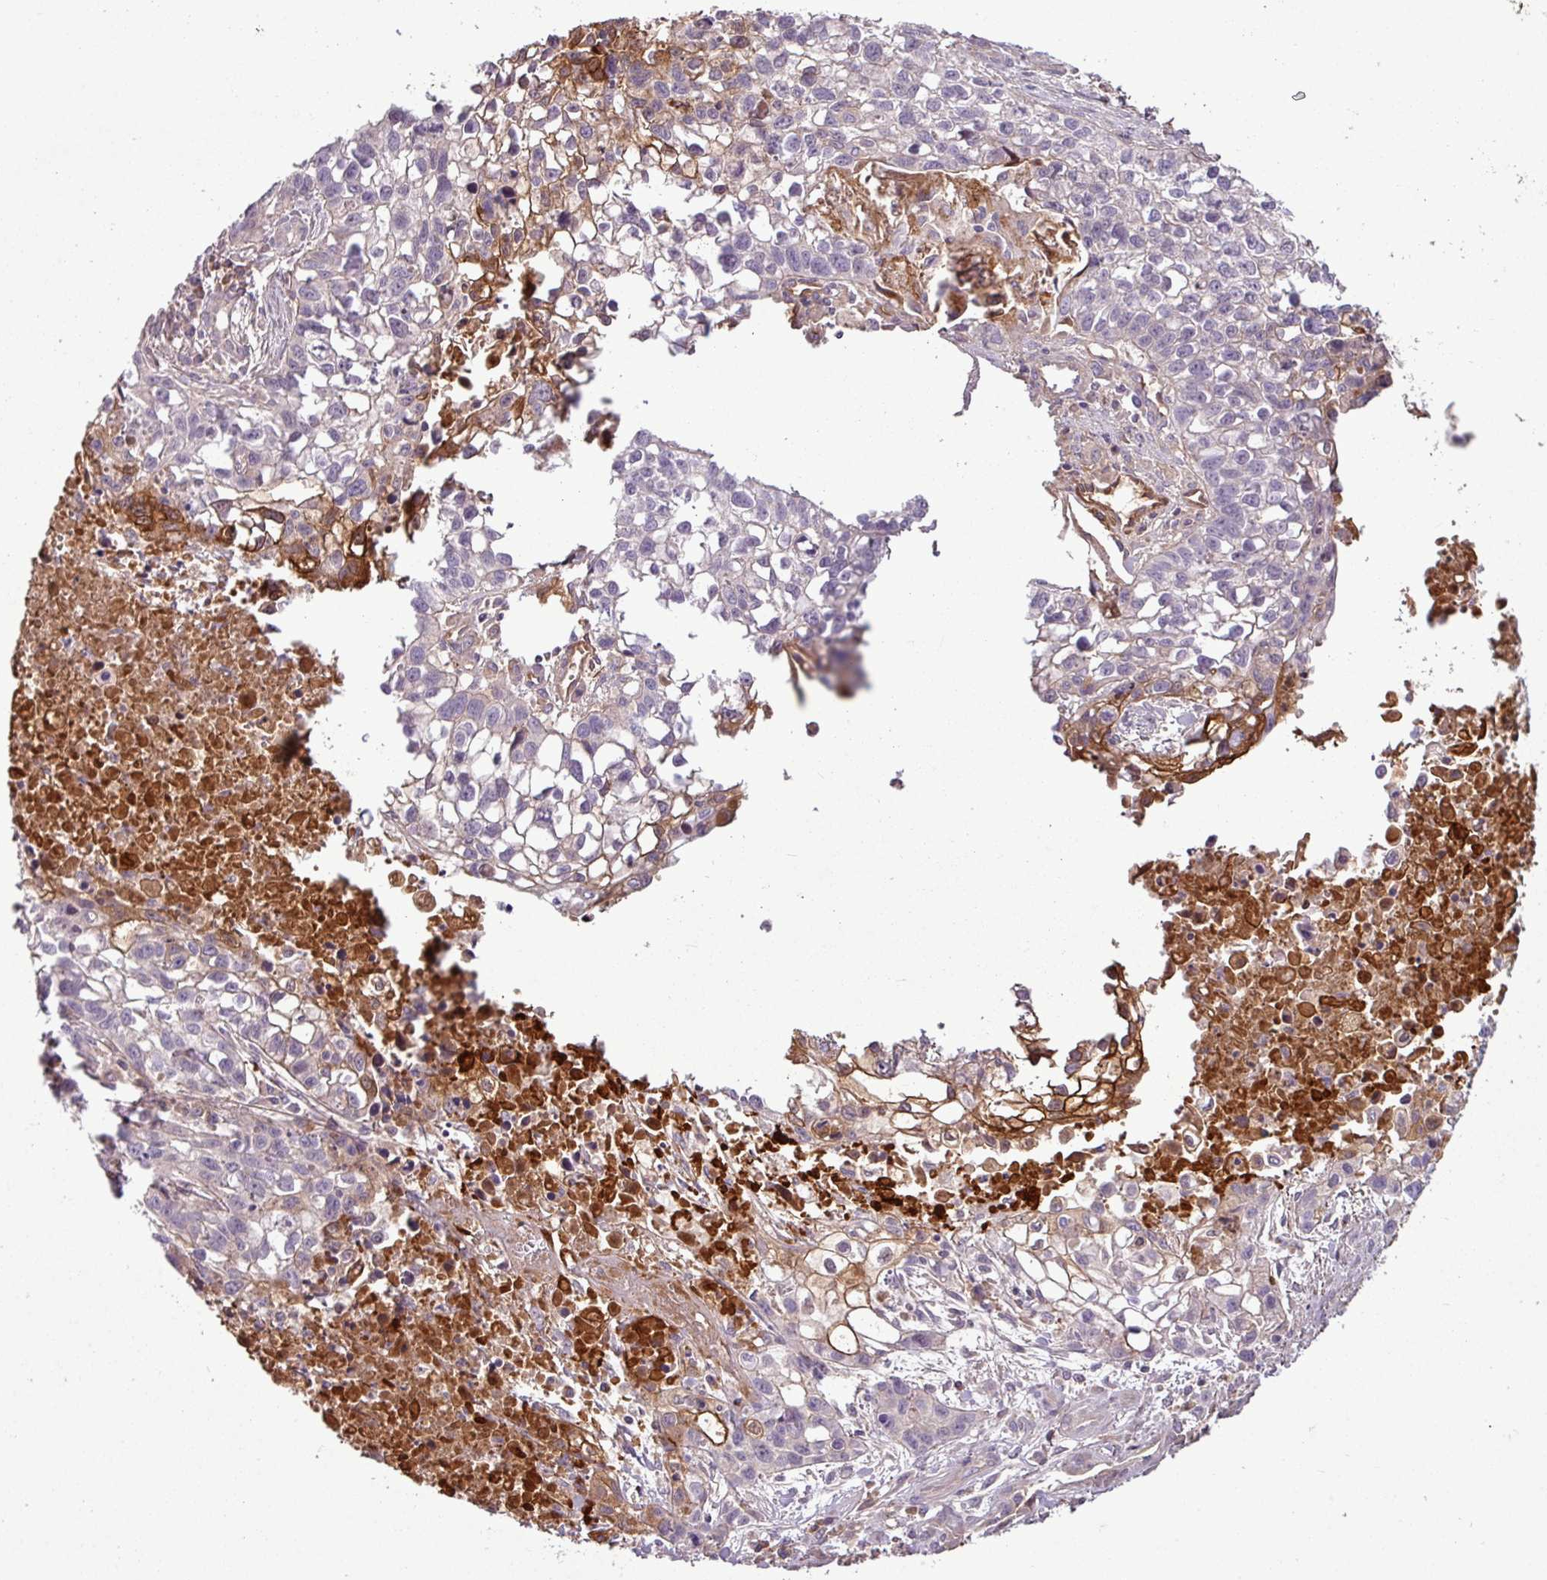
{"staining": {"intensity": "moderate", "quantity": "<25%", "location": "cytoplasmic/membranous"}, "tissue": "lung cancer", "cell_type": "Tumor cells", "image_type": "cancer", "snomed": [{"axis": "morphology", "description": "Squamous cell carcinoma, NOS"}, {"axis": "topography", "description": "Lung"}], "caption": "Tumor cells display low levels of moderate cytoplasmic/membranous staining in approximately <25% of cells in lung cancer.", "gene": "C4B", "patient": {"sex": "male", "age": 74}}